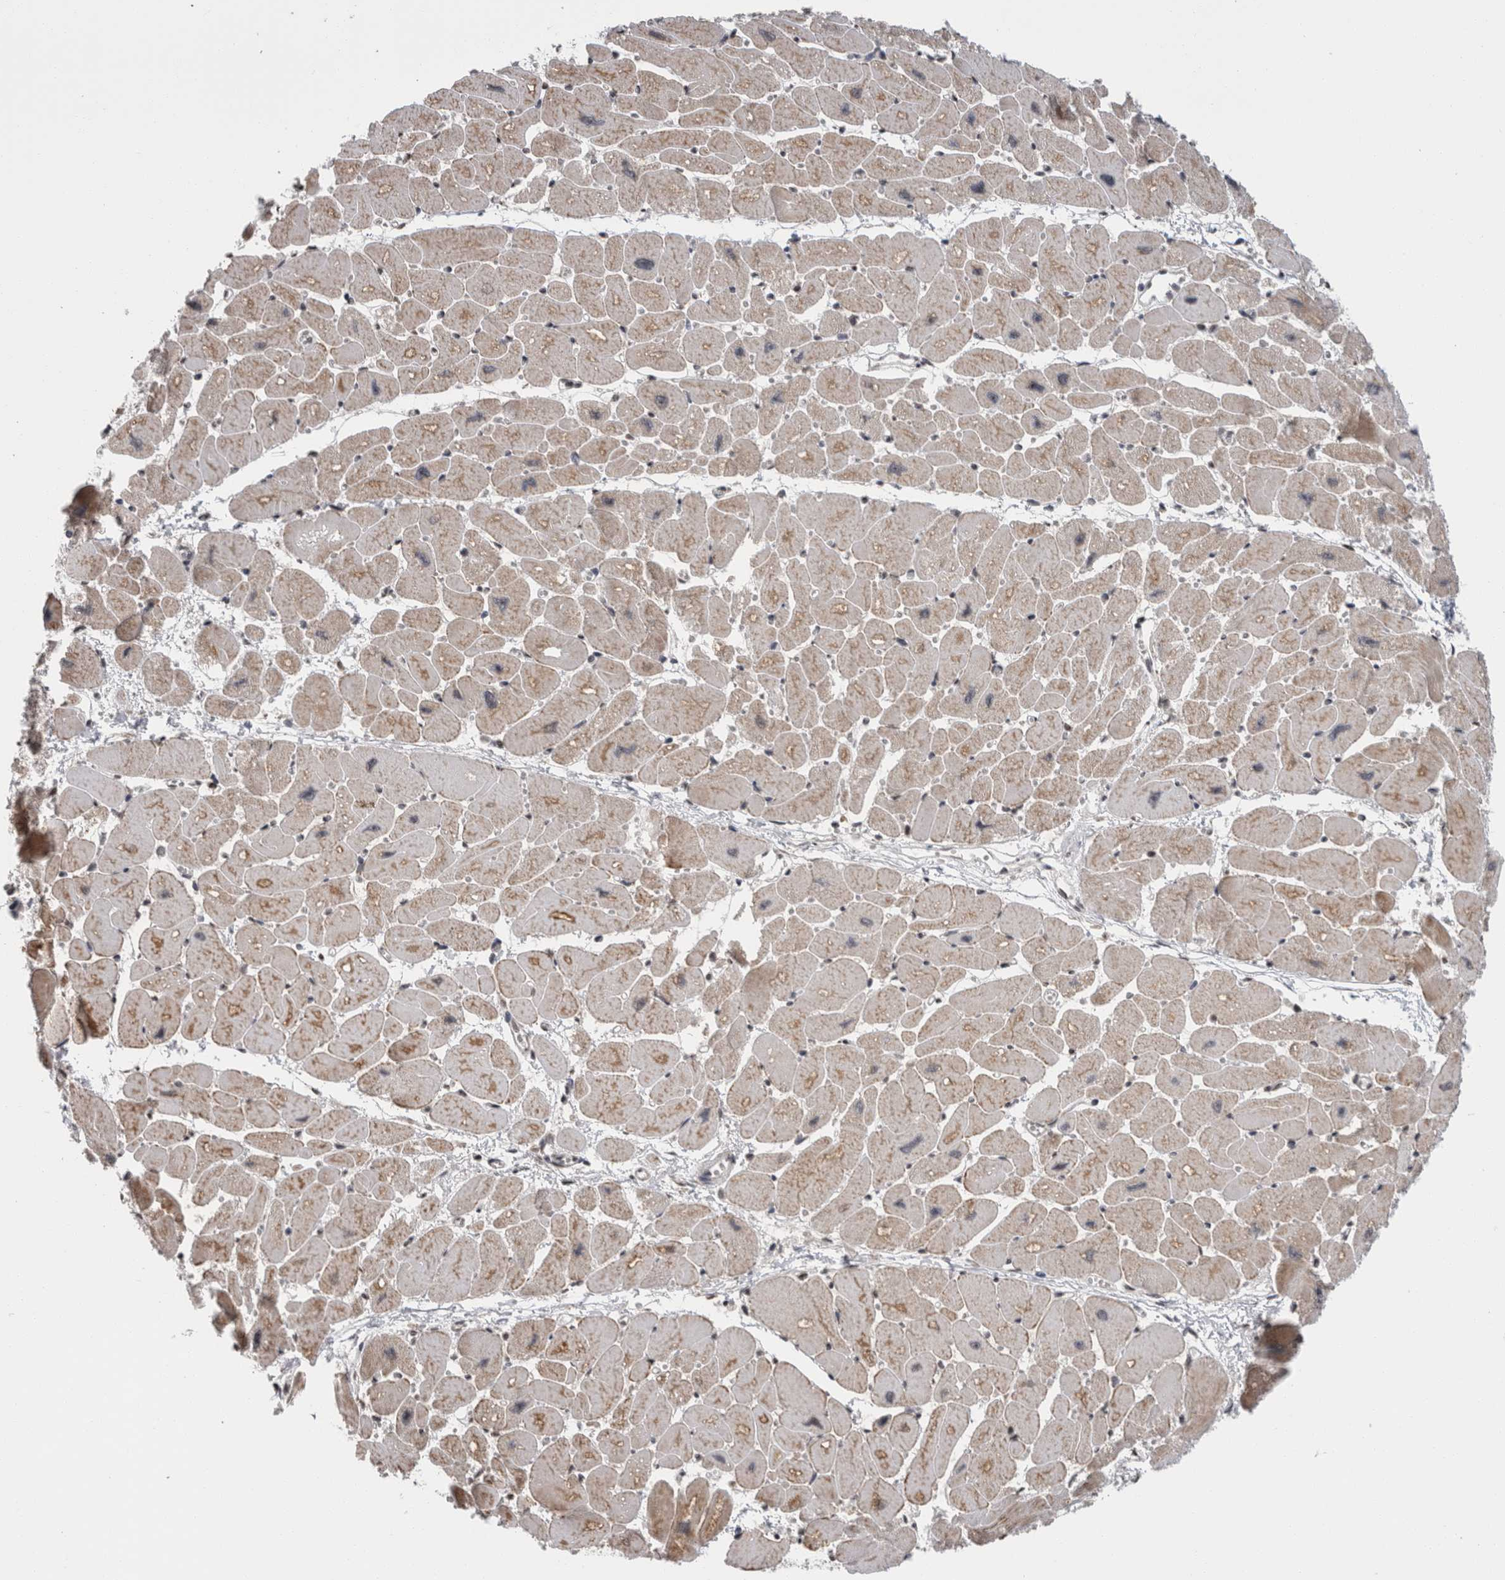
{"staining": {"intensity": "moderate", "quantity": "25%-75%", "location": "cytoplasmic/membranous"}, "tissue": "heart muscle", "cell_type": "Cardiomyocytes", "image_type": "normal", "snomed": [{"axis": "morphology", "description": "Normal tissue, NOS"}, {"axis": "topography", "description": "Heart"}], "caption": "Immunohistochemistry photomicrograph of normal heart muscle stained for a protein (brown), which demonstrates medium levels of moderate cytoplasmic/membranous positivity in about 25%-75% of cardiomyocytes.", "gene": "ZBTB11", "patient": {"sex": "female", "age": 54}}